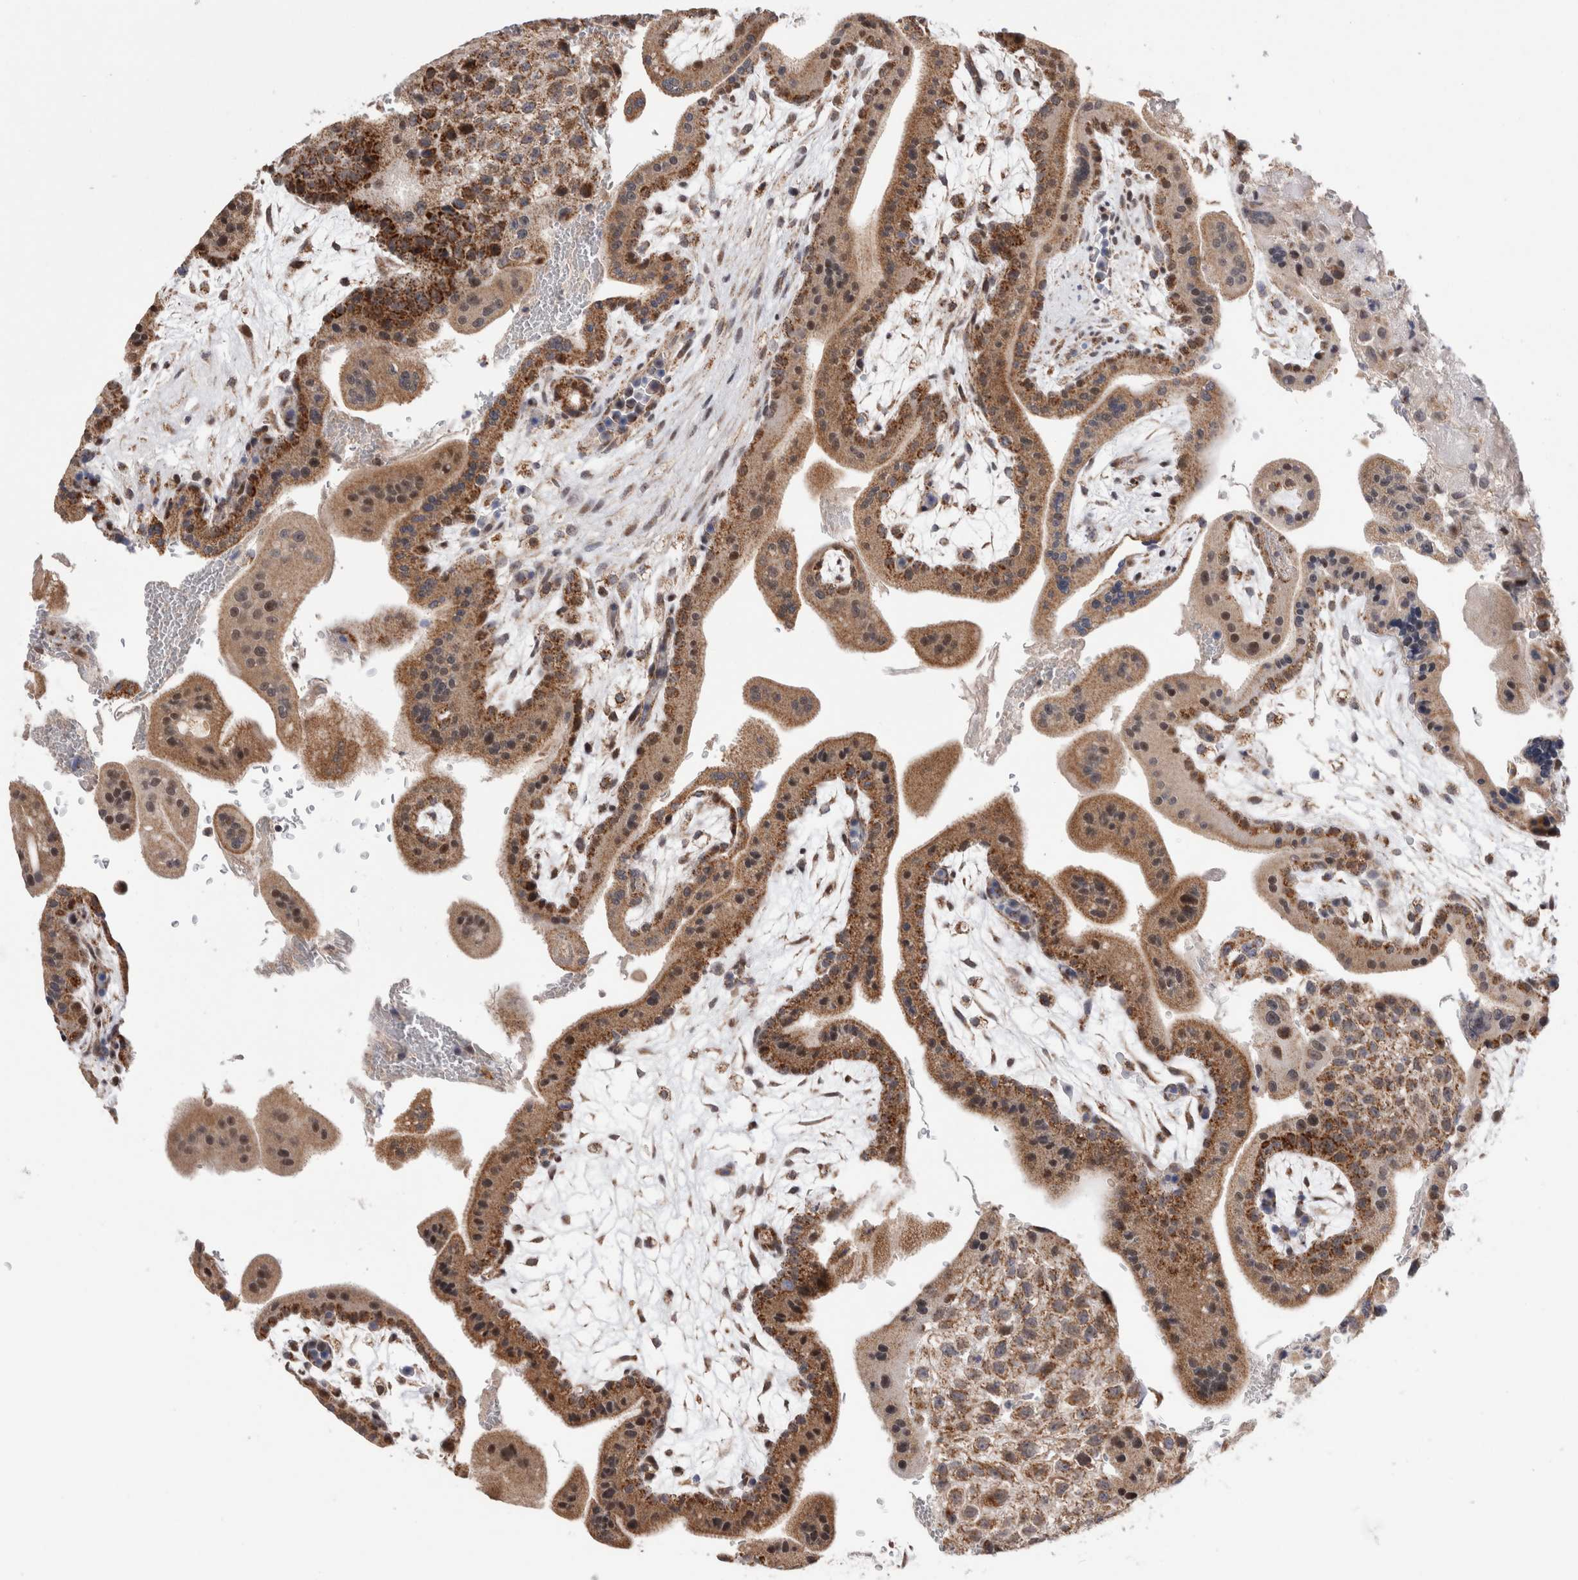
{"staining": {"intensity": "moderate", "quantity": ">75%", "location": "cytoplasmic/membranous,nuclear"}, "tissue": "placenta", "cell_type": "Decidual cells", "image_type": "normal", "snomed": [{"axis": "morphology", "description": "Normal tissue, NOS"}, {"axis": "topography", "description": "Placenta"}], "caption": "A medium amount of moderate cytoplasmic/membranous,nuclear positivity is present in approximately >75% of decidual cells in benign placenta. Using DAB (3,3'-diaminobenzidine) (brown) and hematoxylin (blue) stains, captured at high magnification using brightfield microscopy.", "gene": "MRPL37", "patient": {"sex": "female", "age": 35}}